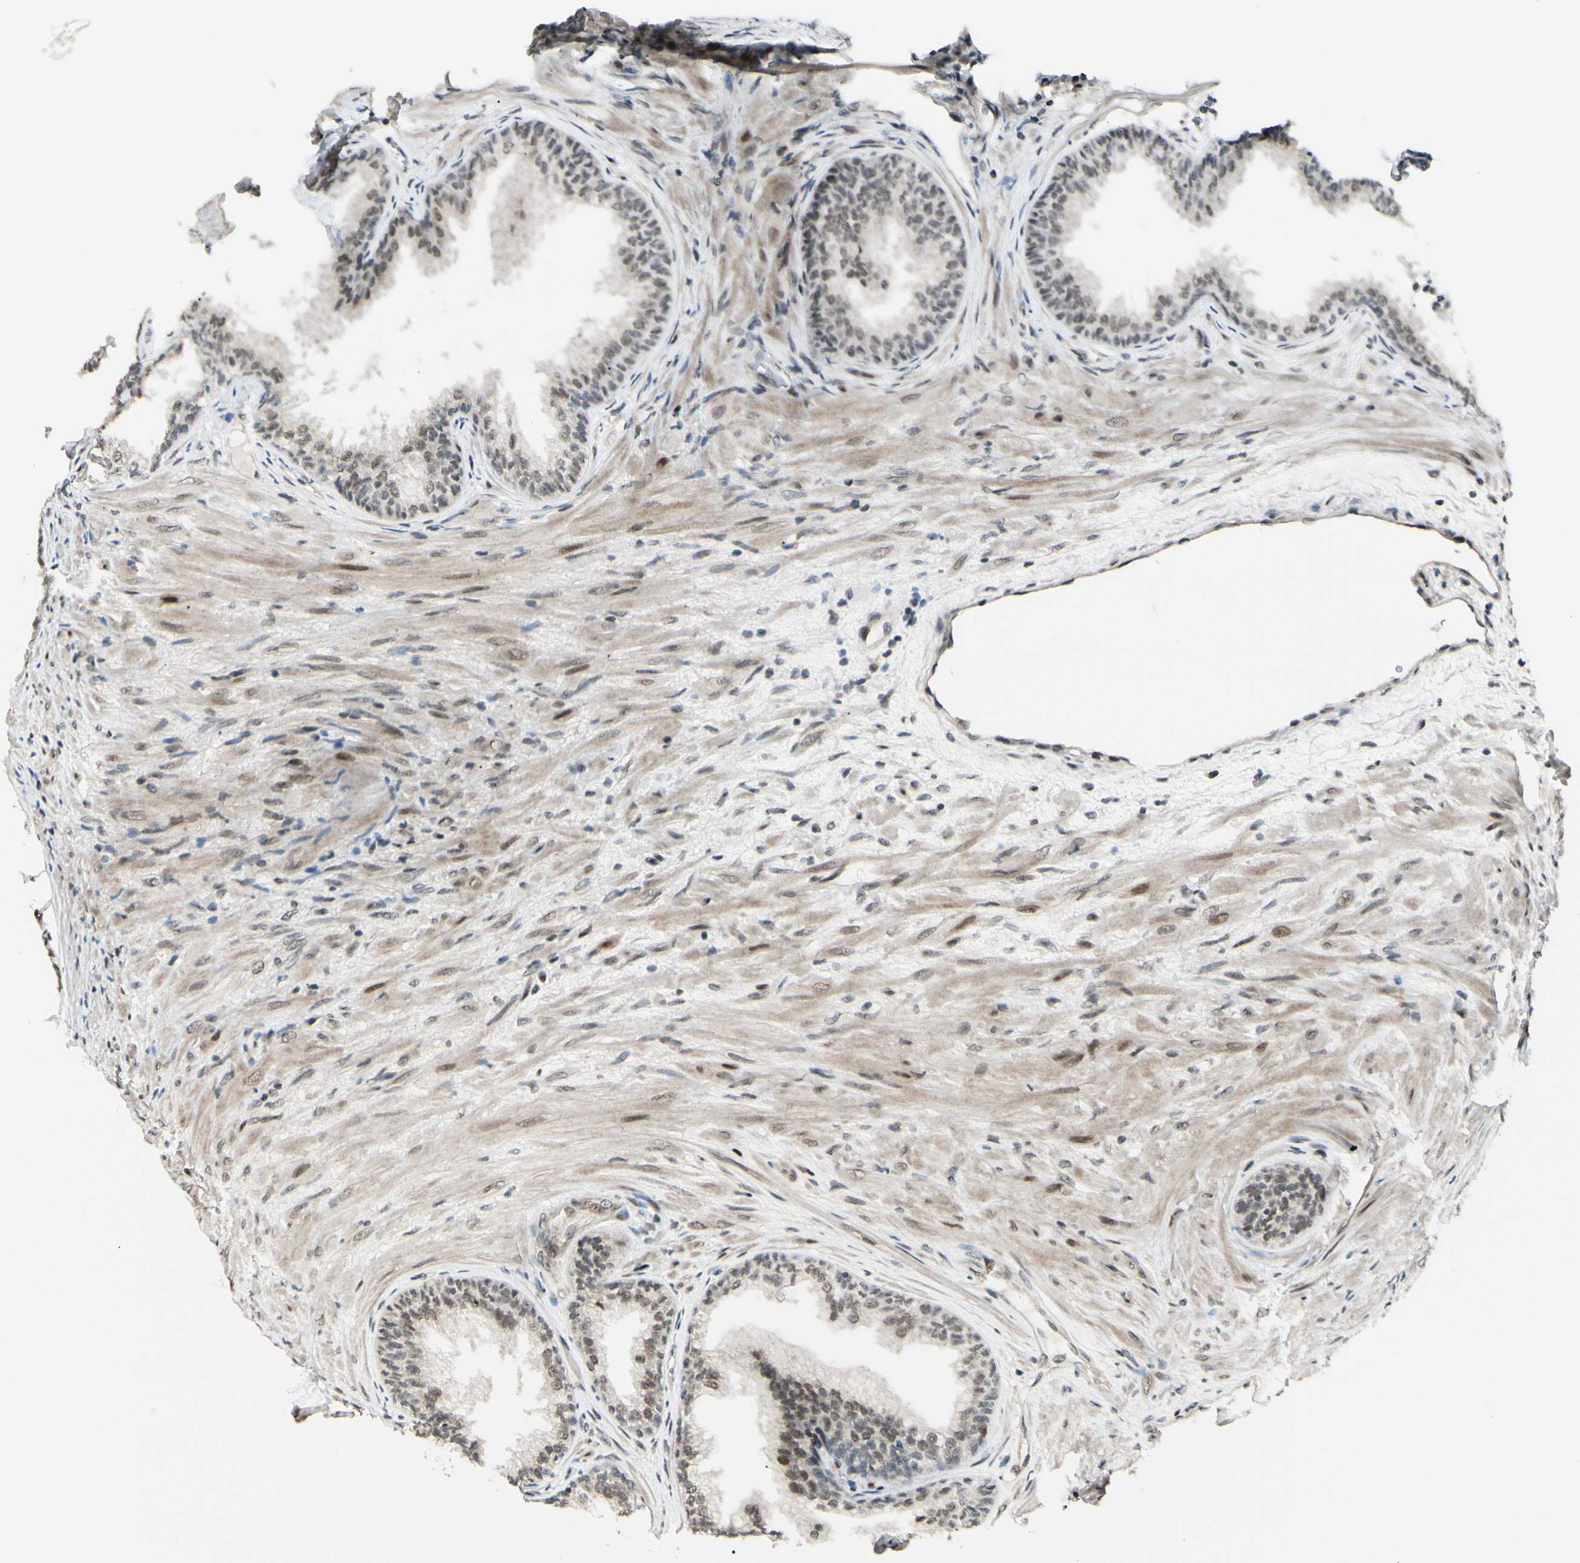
{"staining": {"intensity": "moderate", "quantity": ">75%", "location": "nuclear"}, "tissue": "prostate", "cell_type": "Glandular cells", "image_type": "normal", "snomed": [{"axis": "morphology", "description": "Normal tissue, NOS"}, {"axis": "topography", "description": "Prostate"}], "caption": "This image exhibits IHC staining of unremarkable prostate, with medium moderate nuclear positivity in approximately >75% of glandular cells.", "gene": "BRMS1", "patient": {"sex": "male", "age": 76}}